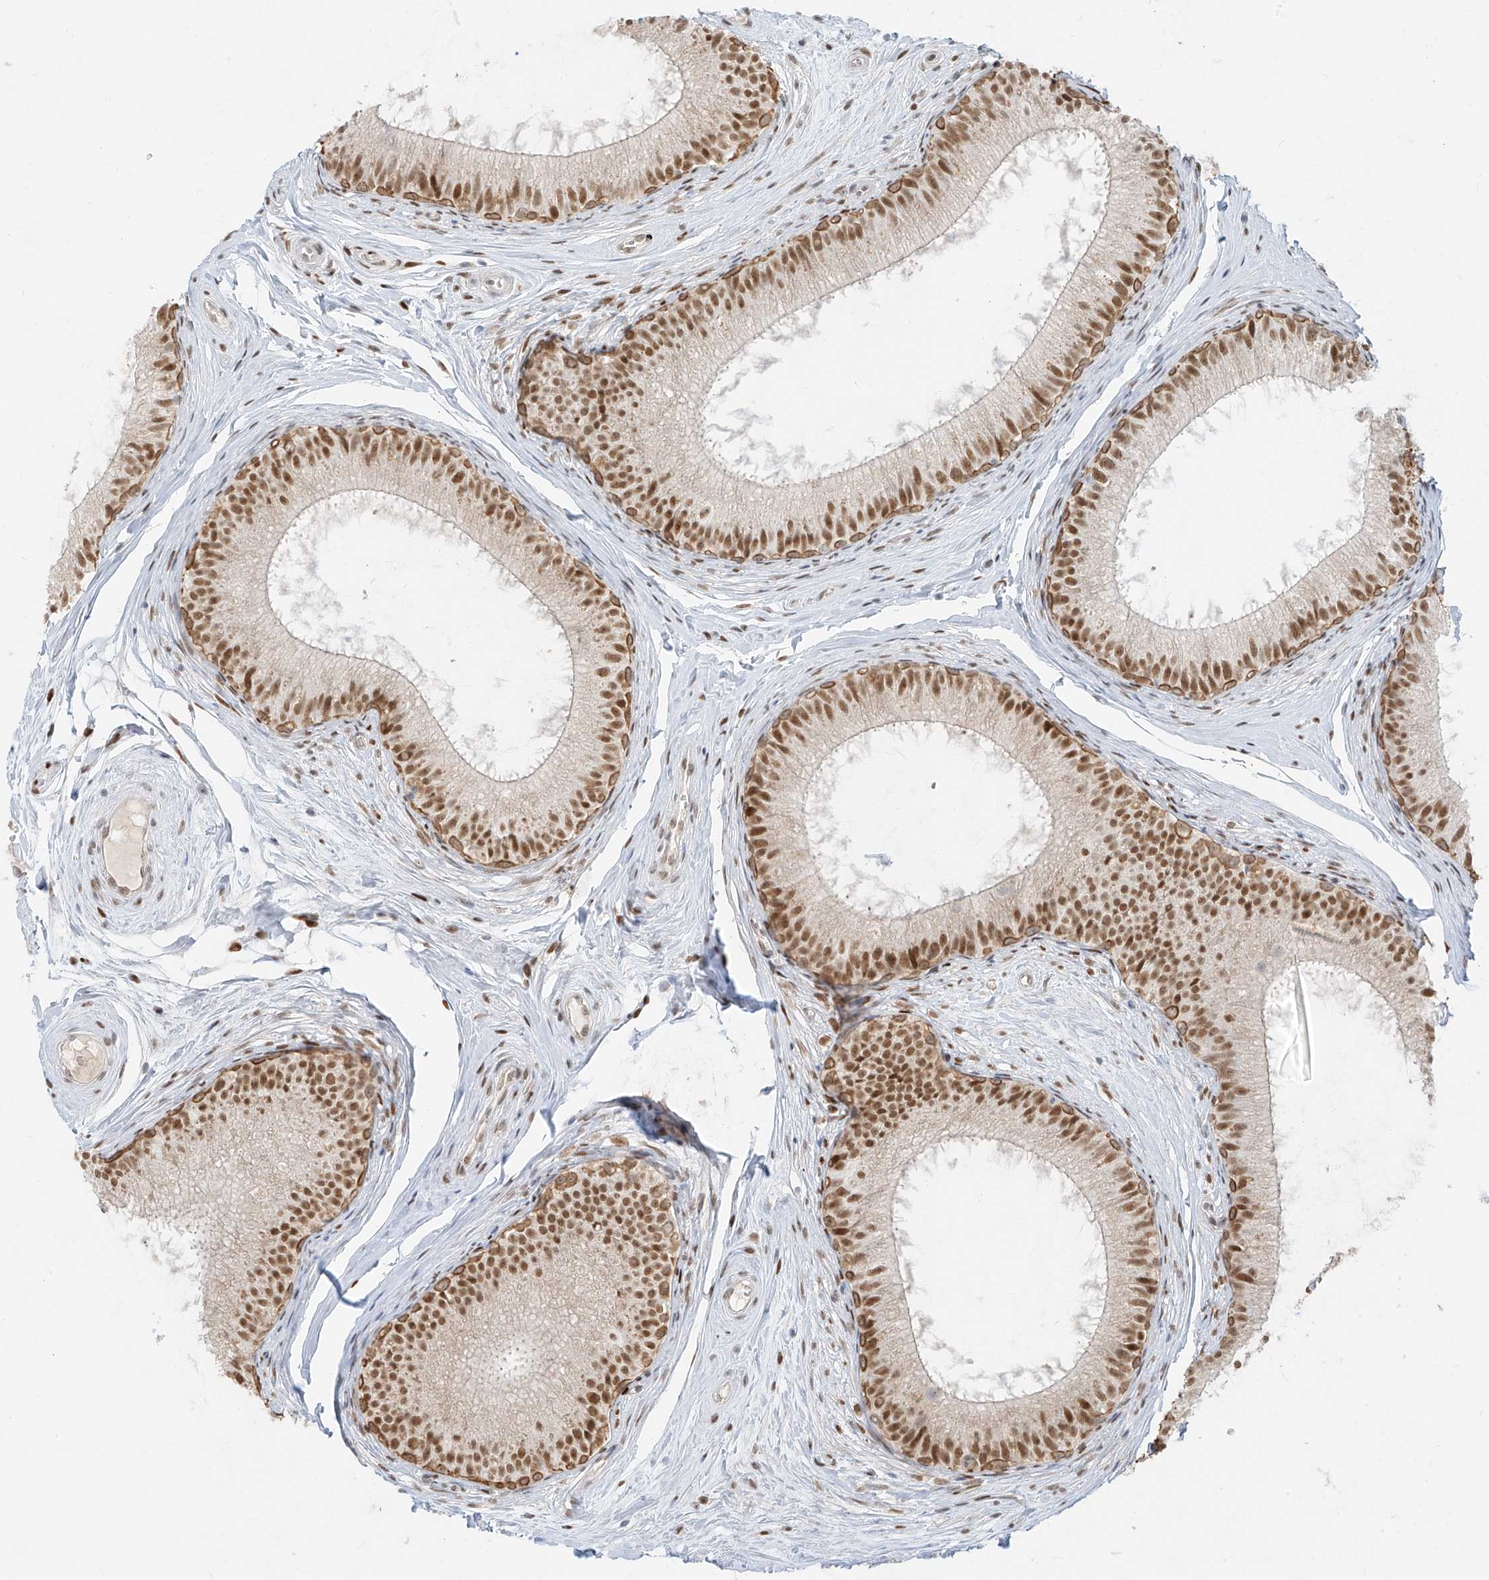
{"staining": {"intensity": "moderate", "quantity": ">75%", "location": "nuclear"}, "tissue": "epididymis", "cell_type": "Glandular cells", "image_type": "normal", "snomed": [{"axis": "morphology", "description": "Normal tissue, NOS"}, {"axis": "topography", "description": "Epididymis"}], "caption": "Protein staining of unremarkable epididymis displays moderate nuclear positivity in approximately >75% of glandular cells.", "gene": "ZNF774", "patient": {"sex": "male", "age": 34}}